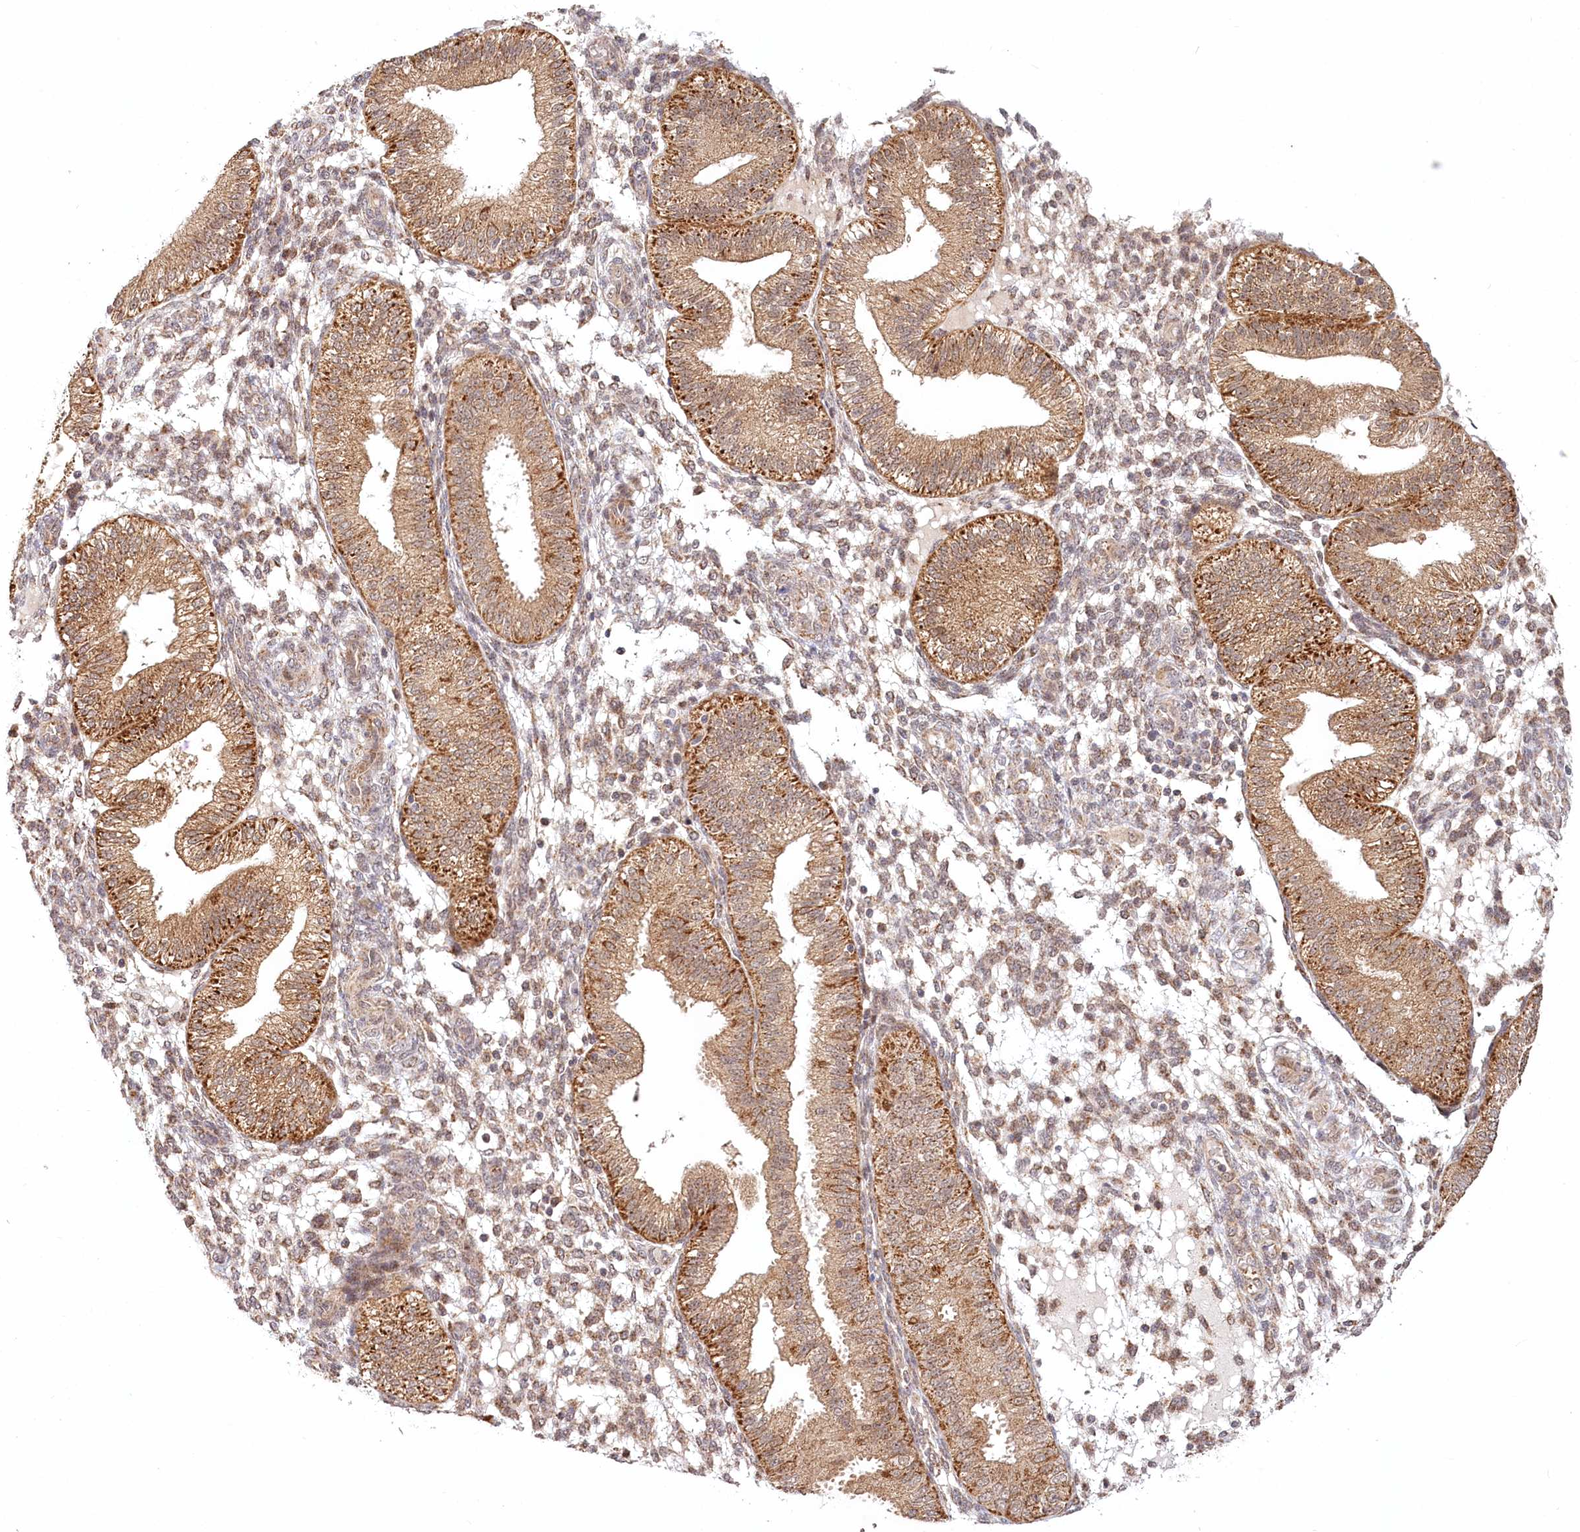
{"staining": {"intensity": "moderate", "quantity": "25%-75%", "location": "cytoplasmic/membranous"}, "tissue": "endometrium", "cell_type": "Cells in endometrial stroma", "image_type": "normal", "snomed": [{"axis": "morphology", "description": "Normal tissue, NOS"}, {"axis": "topography", "description": "Endometrium"}], "caption": "Cells in endometrial stroma demonstrate moderate cytoplasmic/membranous positivity in about 25%-75% of cells in benign endometrium.", "gene": "RTN4IP1", "patient": {"sex": "female", "age": 39}}